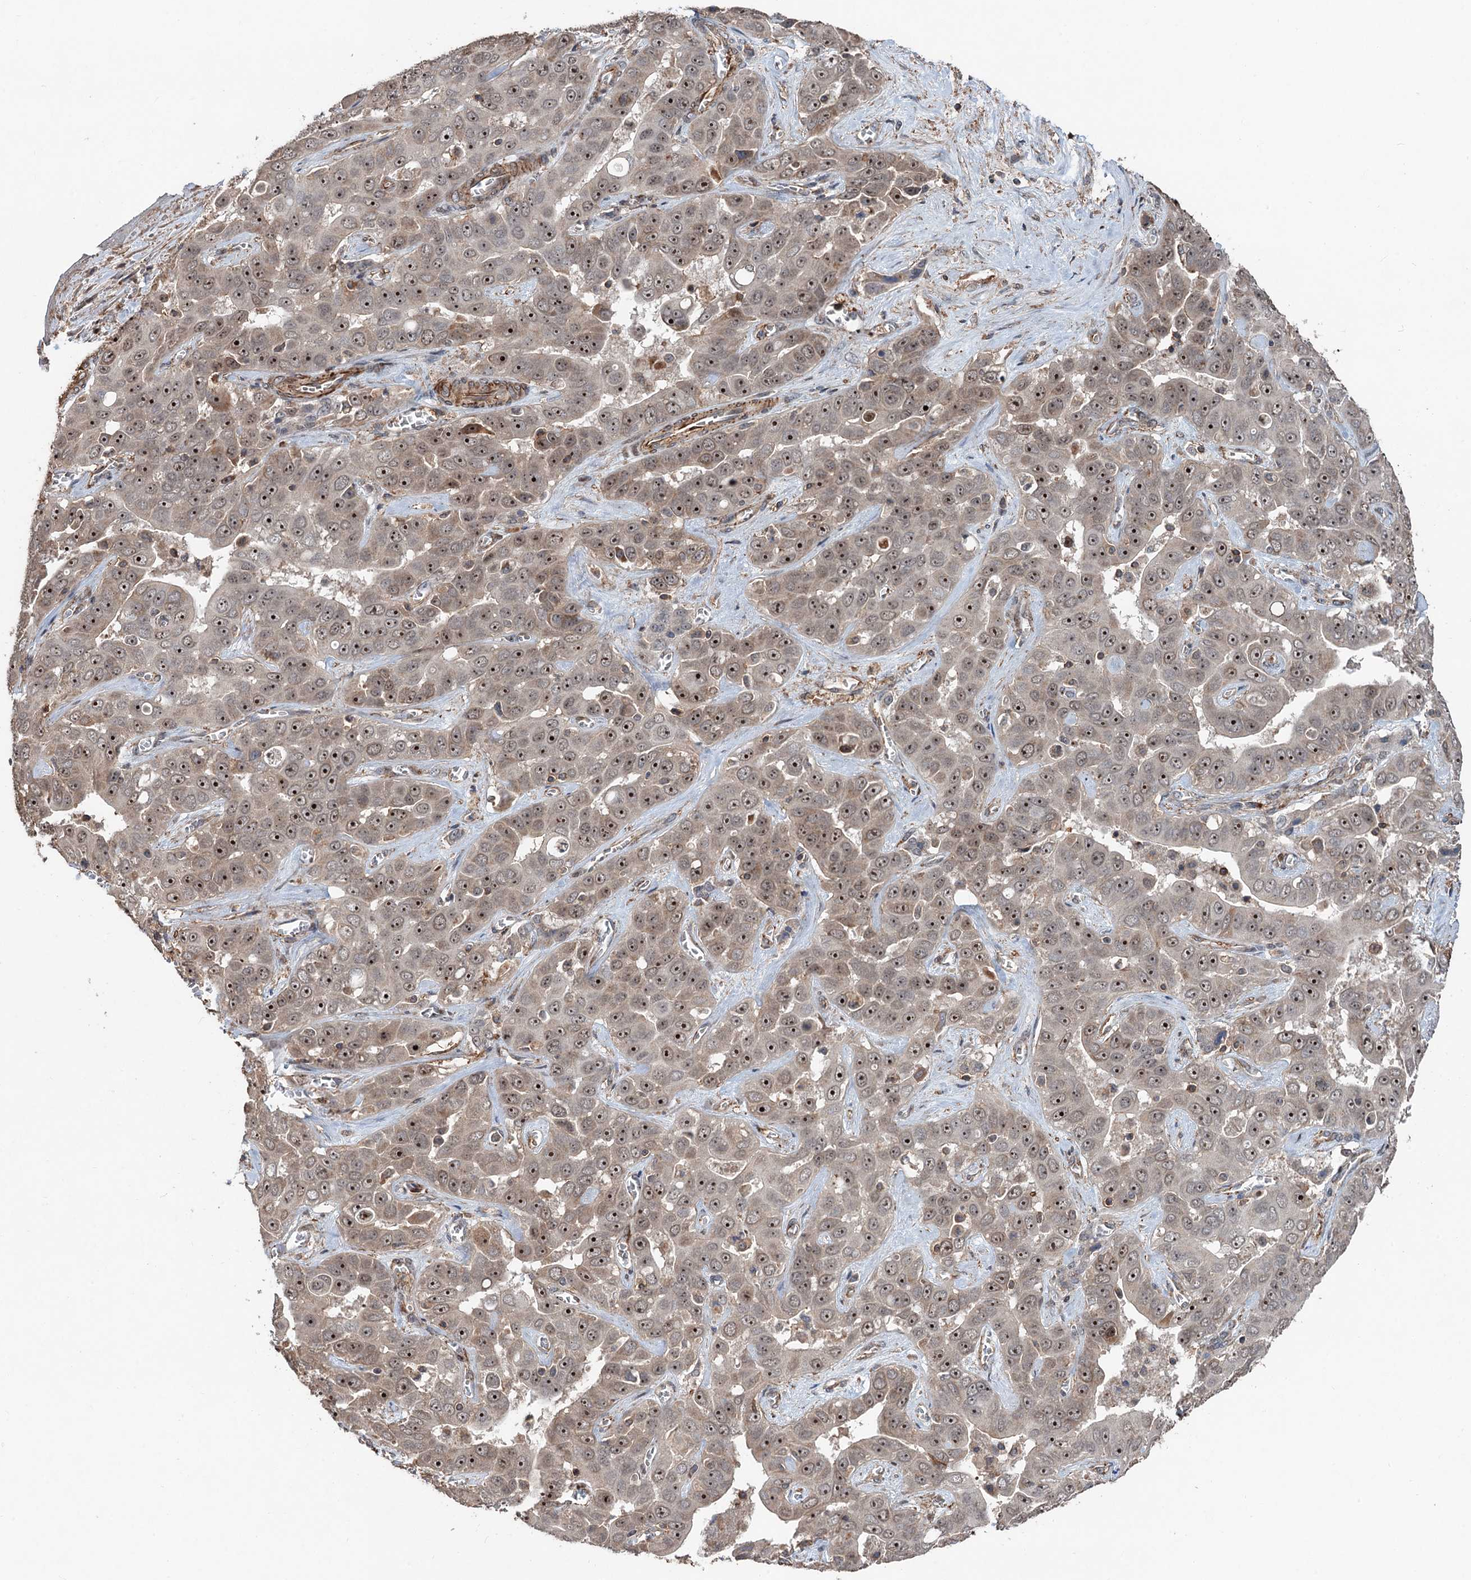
{"staining": {"intensity": "moderate", "quantity": ">75%", "location": "cytoplasmic/membranous,nuclear"}, "tissue": "liver cancer", "cell_type": "Tumor cells", "image_type": "cancer", "snomed": [{"axis": "morphology", "description": "Cholangiocarcinoma"}, {"axis": "topography", "description": "Liver"}], "caption": "Immunohistochemical staining of human liver cancer demonstrates moderate cytoplasmic/membranous and nuclear protein positivity in approximately >75% of tumor cells. (DAB (3,3'-diaminobenzidine) IHC with brightfield microscopy, high magnification).", "gene": "TMA16", "patient": {"sex": "female", "age": 52}}